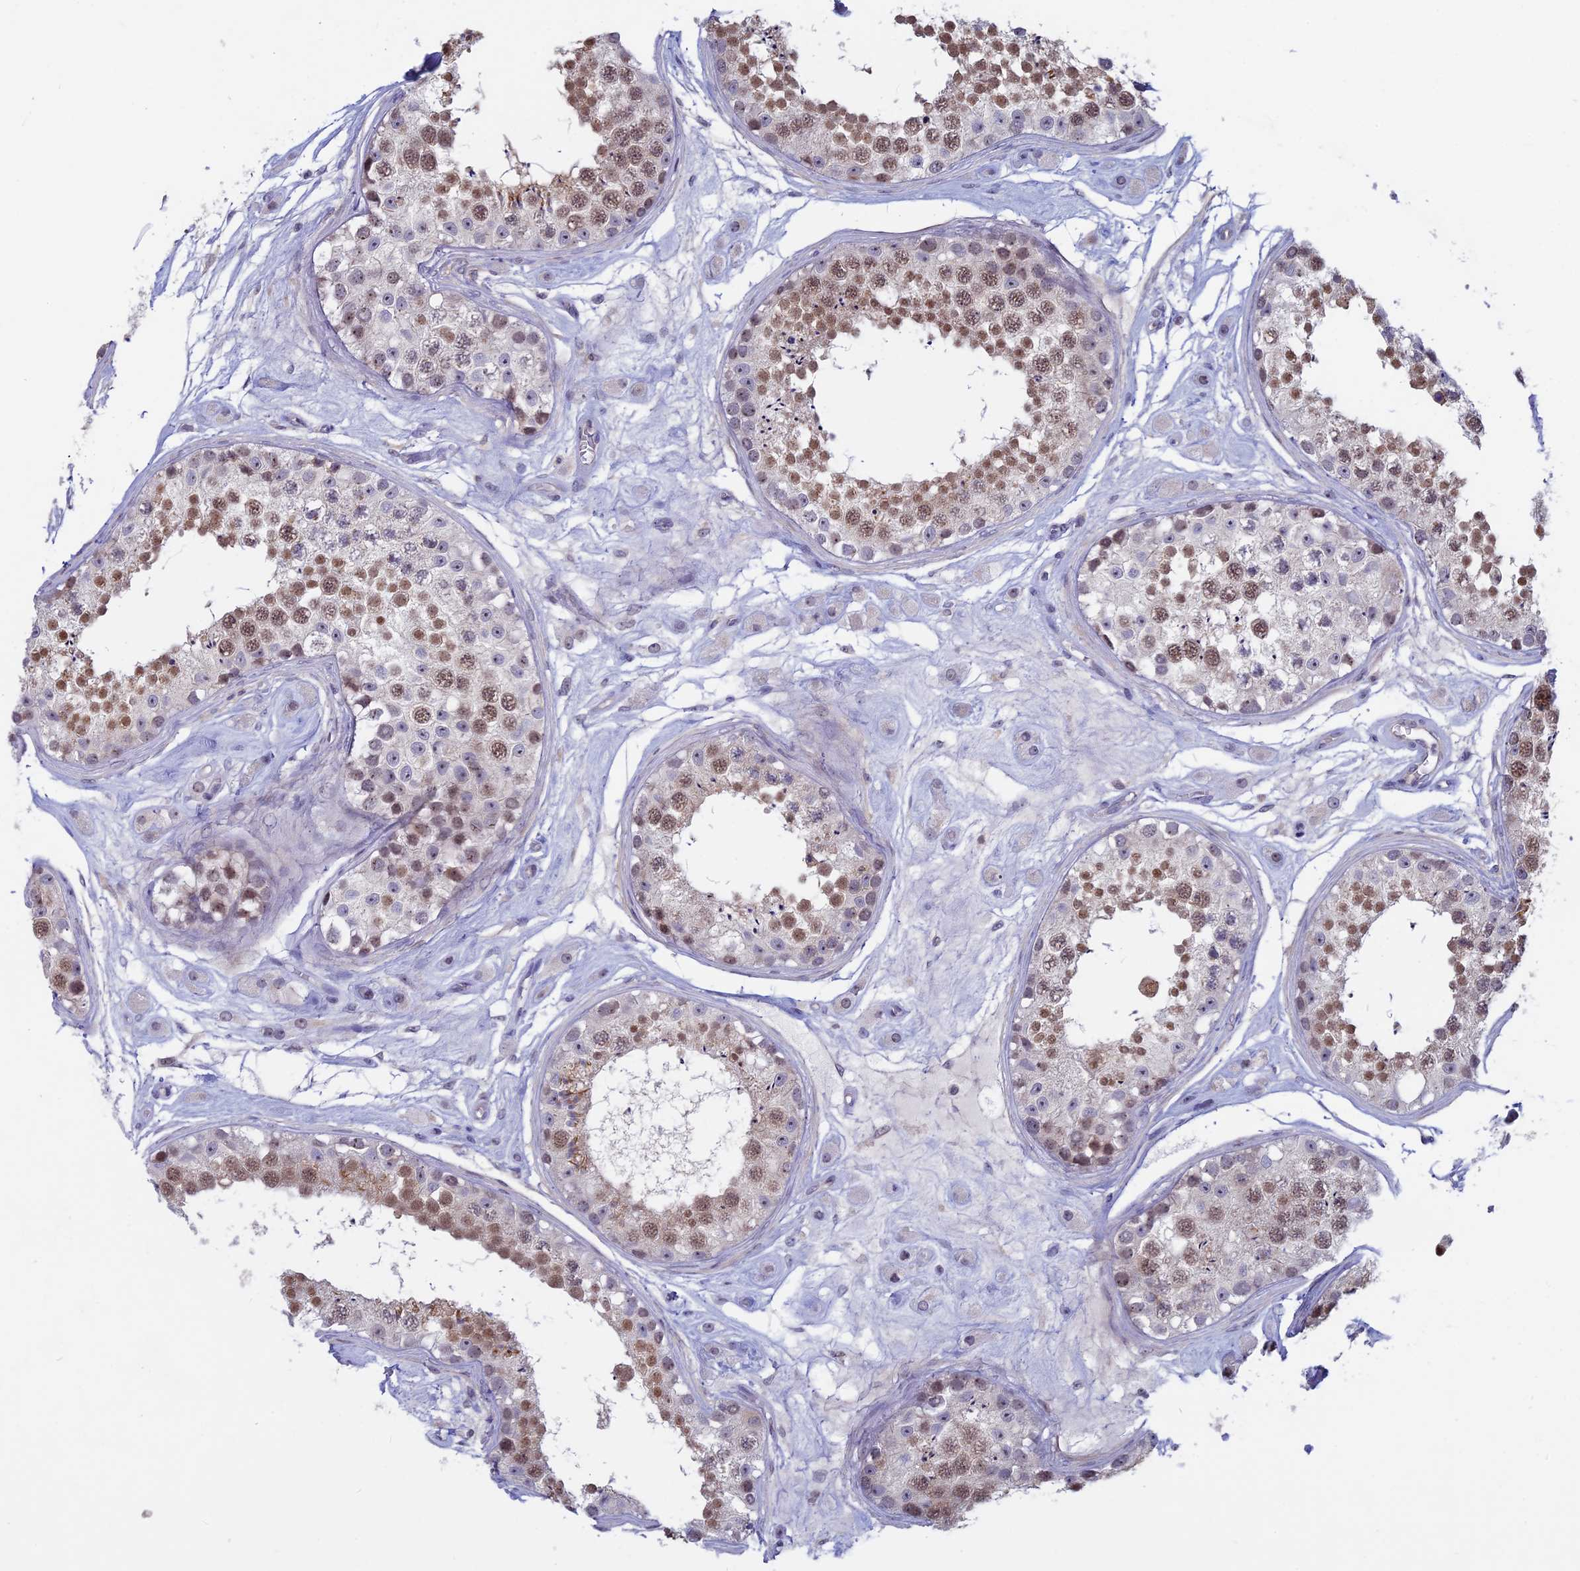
{"staining": {"intensity": "moderate", "quantity": ">75%", "location": "nuclear"}, "tissue": "testis", "cell_type": "Cells in seminiferous ducts", "image_type": "normal", "snomed": [{"axis": "morphology", "description": "Normal tissue, NOS"}, {"axis": "topography", "description": "Testis"}], "caption": "Protein staining by IHC displays moderate nuclear staining in about >75% of cells in seminiferous ducts in benign testis.", "gene": "SPIRE1", "patient": {"sex": "male", "age": 25}}